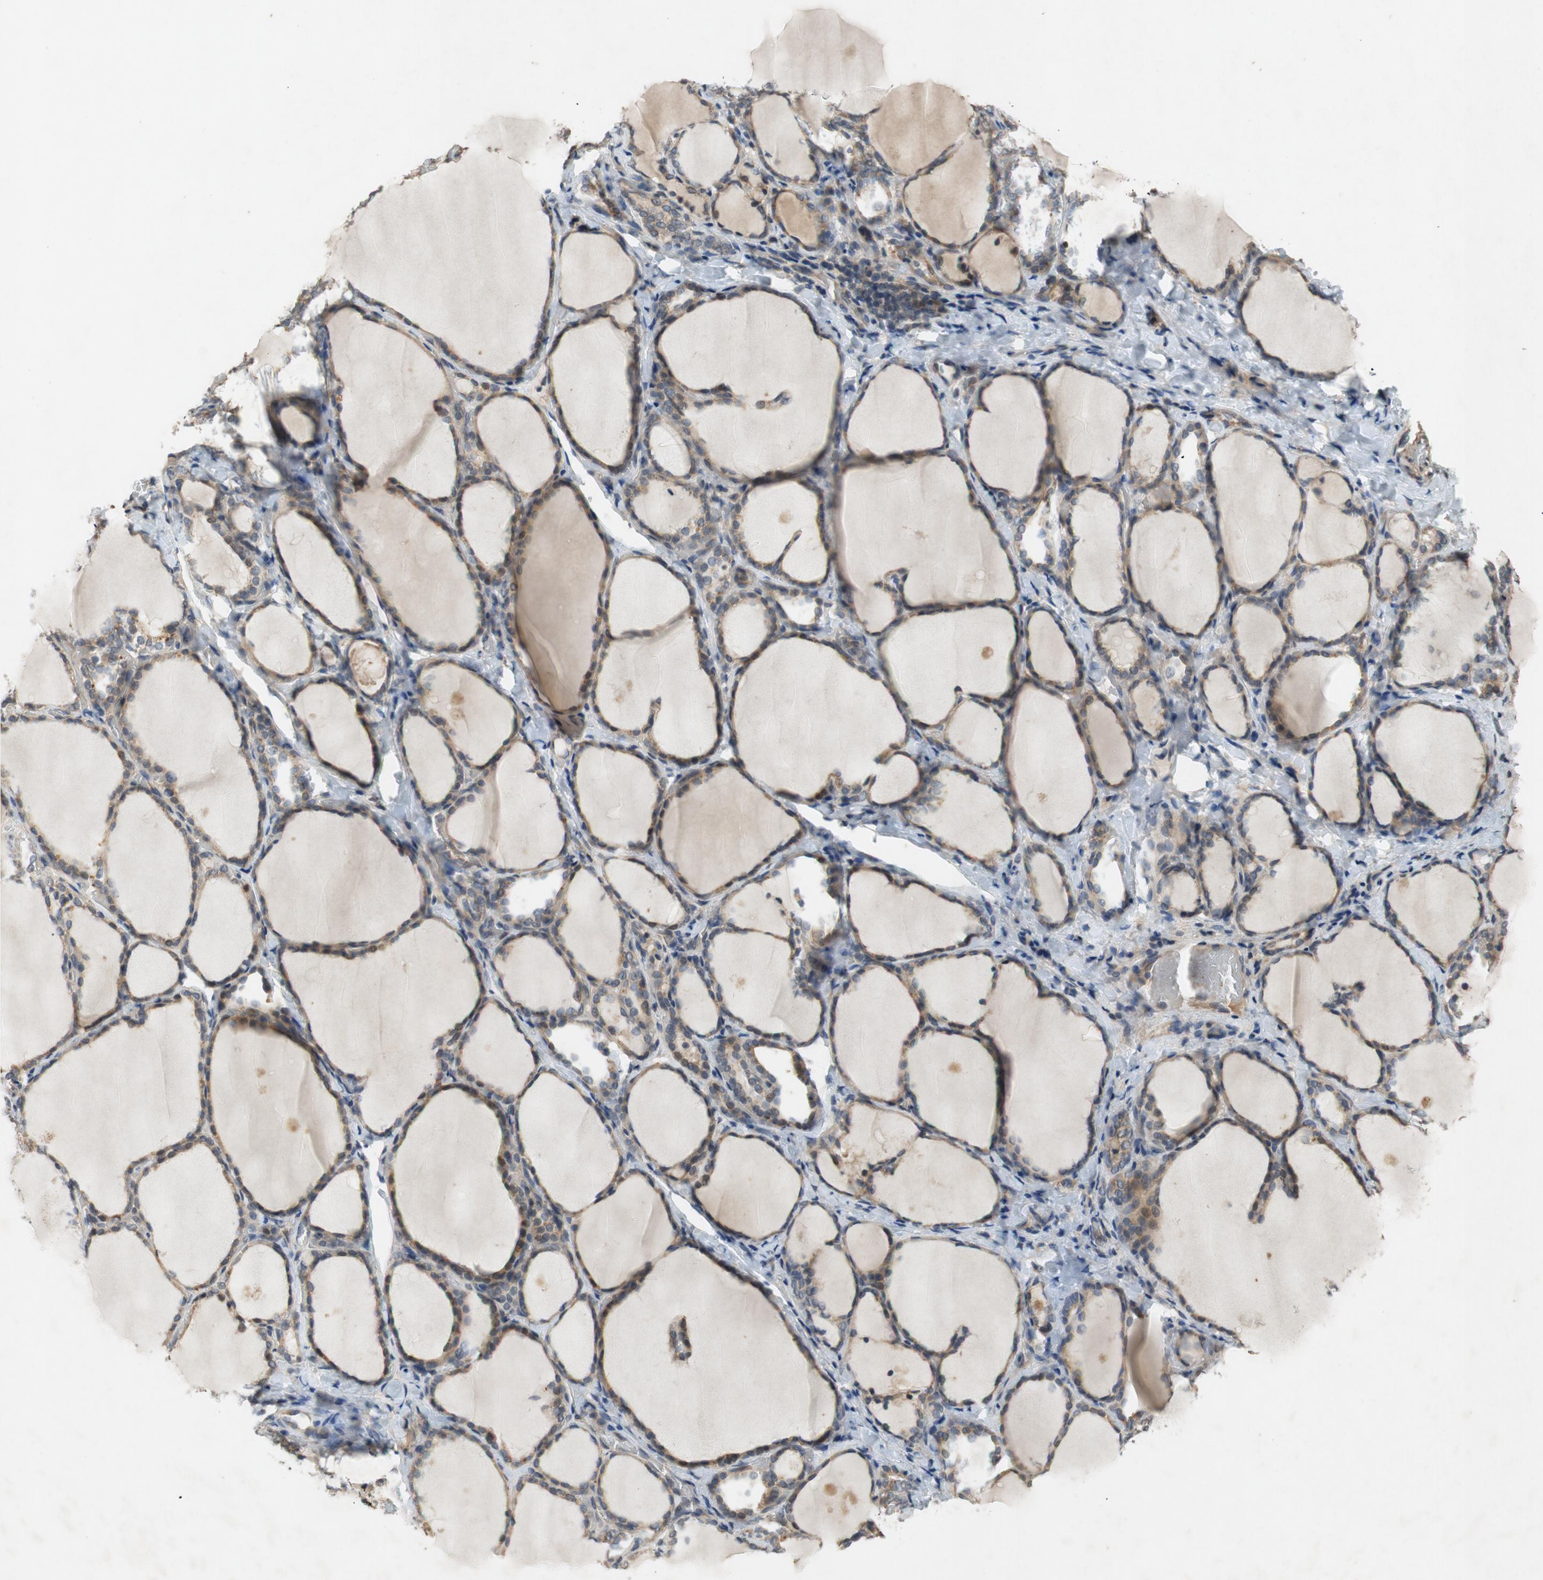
{"staining": {"intensity": "moderate", "quantity": ">75%", "location": "cytoplasmic/membranous"}, "tissue": "thyroid gland", "cell_type": "Glandular cells", "image_type": "normal", "snomed": [{"axis": "morphology", "description": "Normal tissue, NOS"}, {"axis": "morphology", "description": "Papillary adenocarcinoma, NOS"}, {"axis": "topography", "description": "Thyroid gland"}], "caption": "IHC photomicrograph of unremarkable thyroid gland: human thyroid gland stained using immunohistochemistry exhibits medium levels of moderate protein expression localized specifically in the cytoplasmic/membranous of glandular cells, appearing as a cytoplasmic/membranous brown color.", "gene": "ATP2C1", "patient": {"sex": "female", "age": 30}}